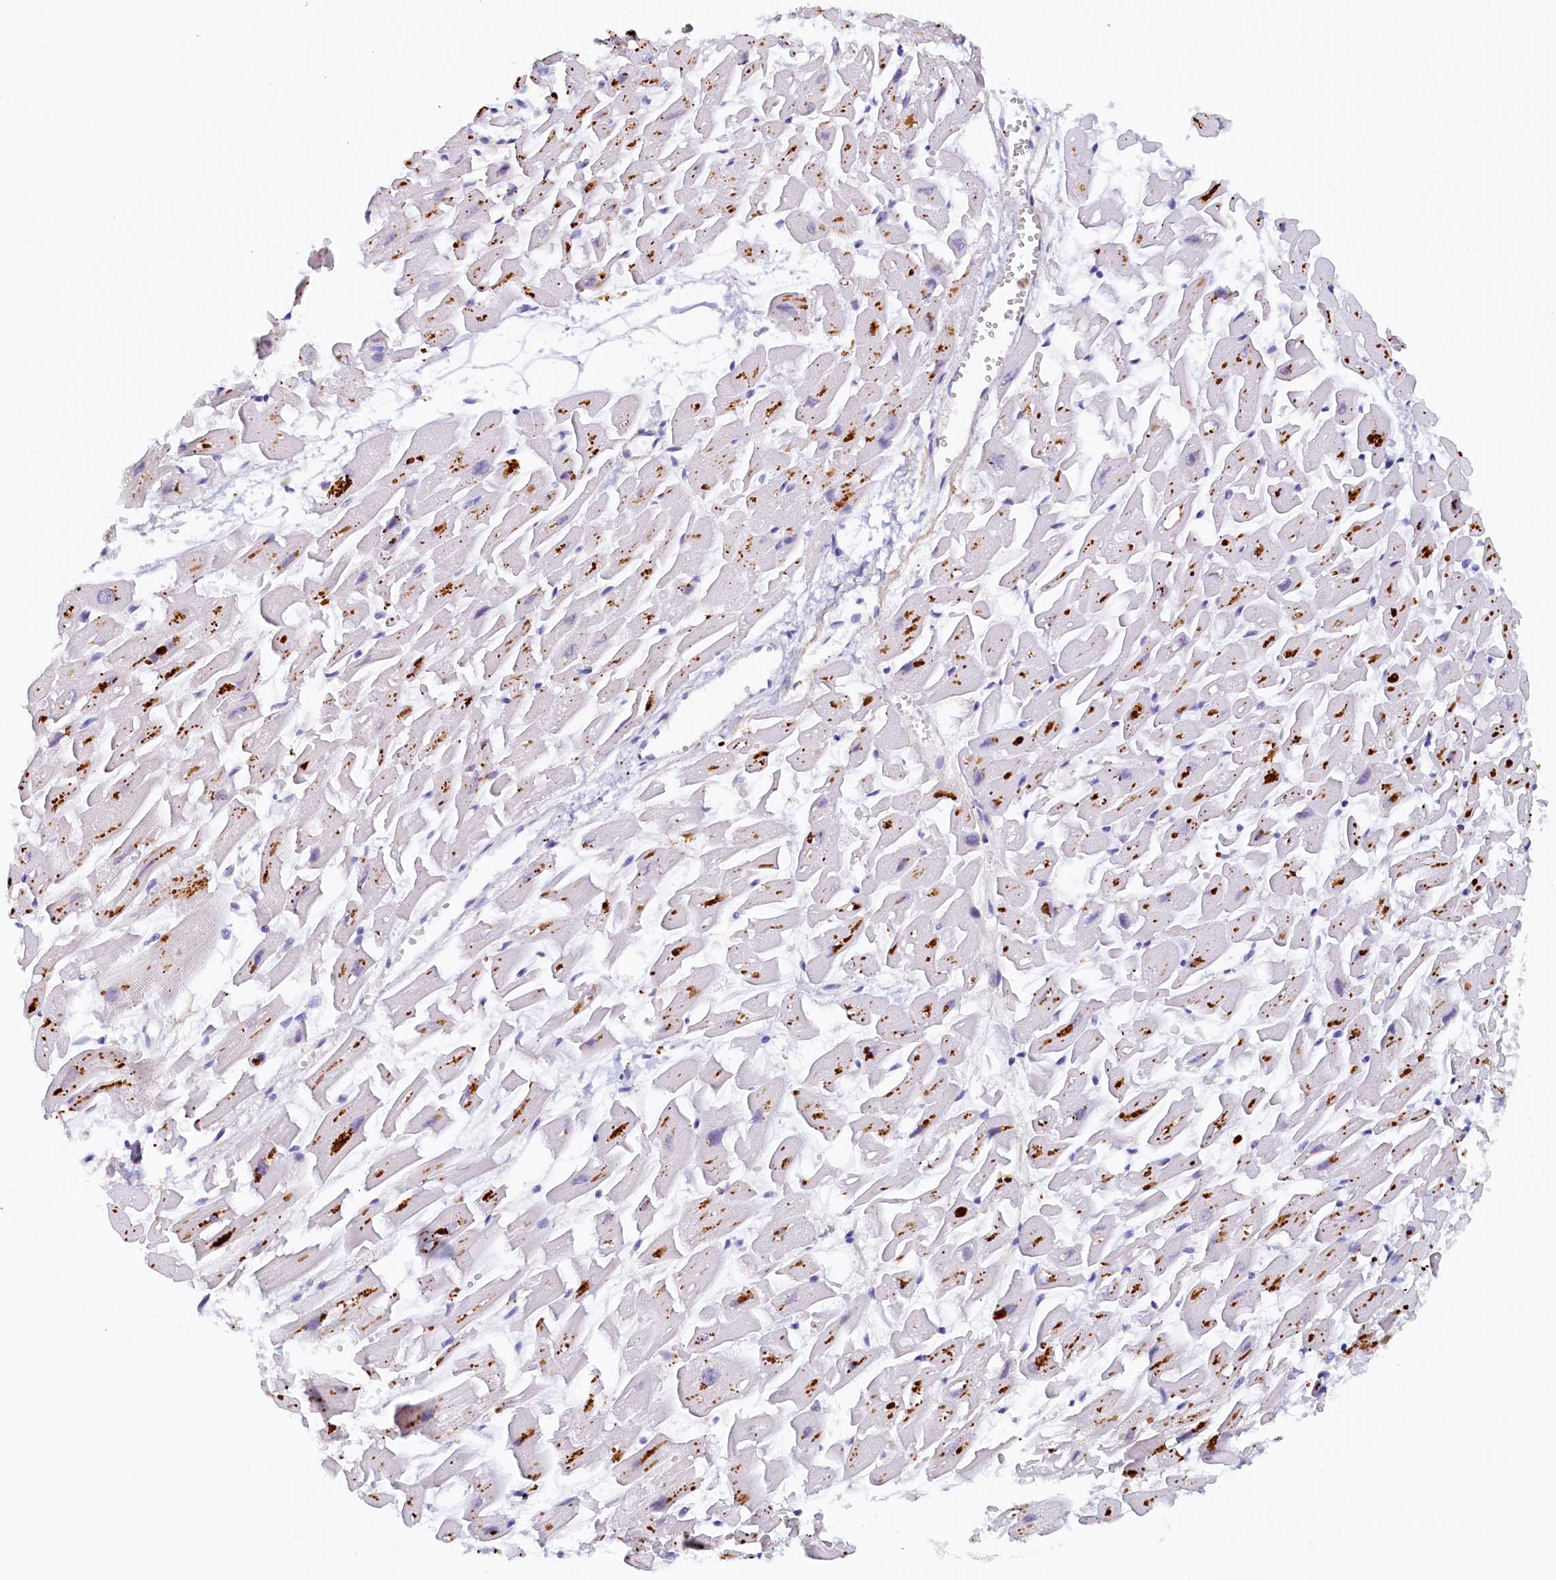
{"staining": {"intensity": "weak", "quantity": "<25%", "location": "cytoplasmic/membranous"}, "tissue": "heart muscle", "cell_type": "Cardiomyocytes", "image_type": "normal", "snomed": [{"axis": "morphology", "description": "Normal tissue, NOS"}, {"axis": "topography", "description": "Heart"}], "caption": "The histopathology image reveals no staining of cardiomyocytes in unremarkable heart muscle.", "gene": "DTD1", "patient": {"sex": "female", "age": 64}}